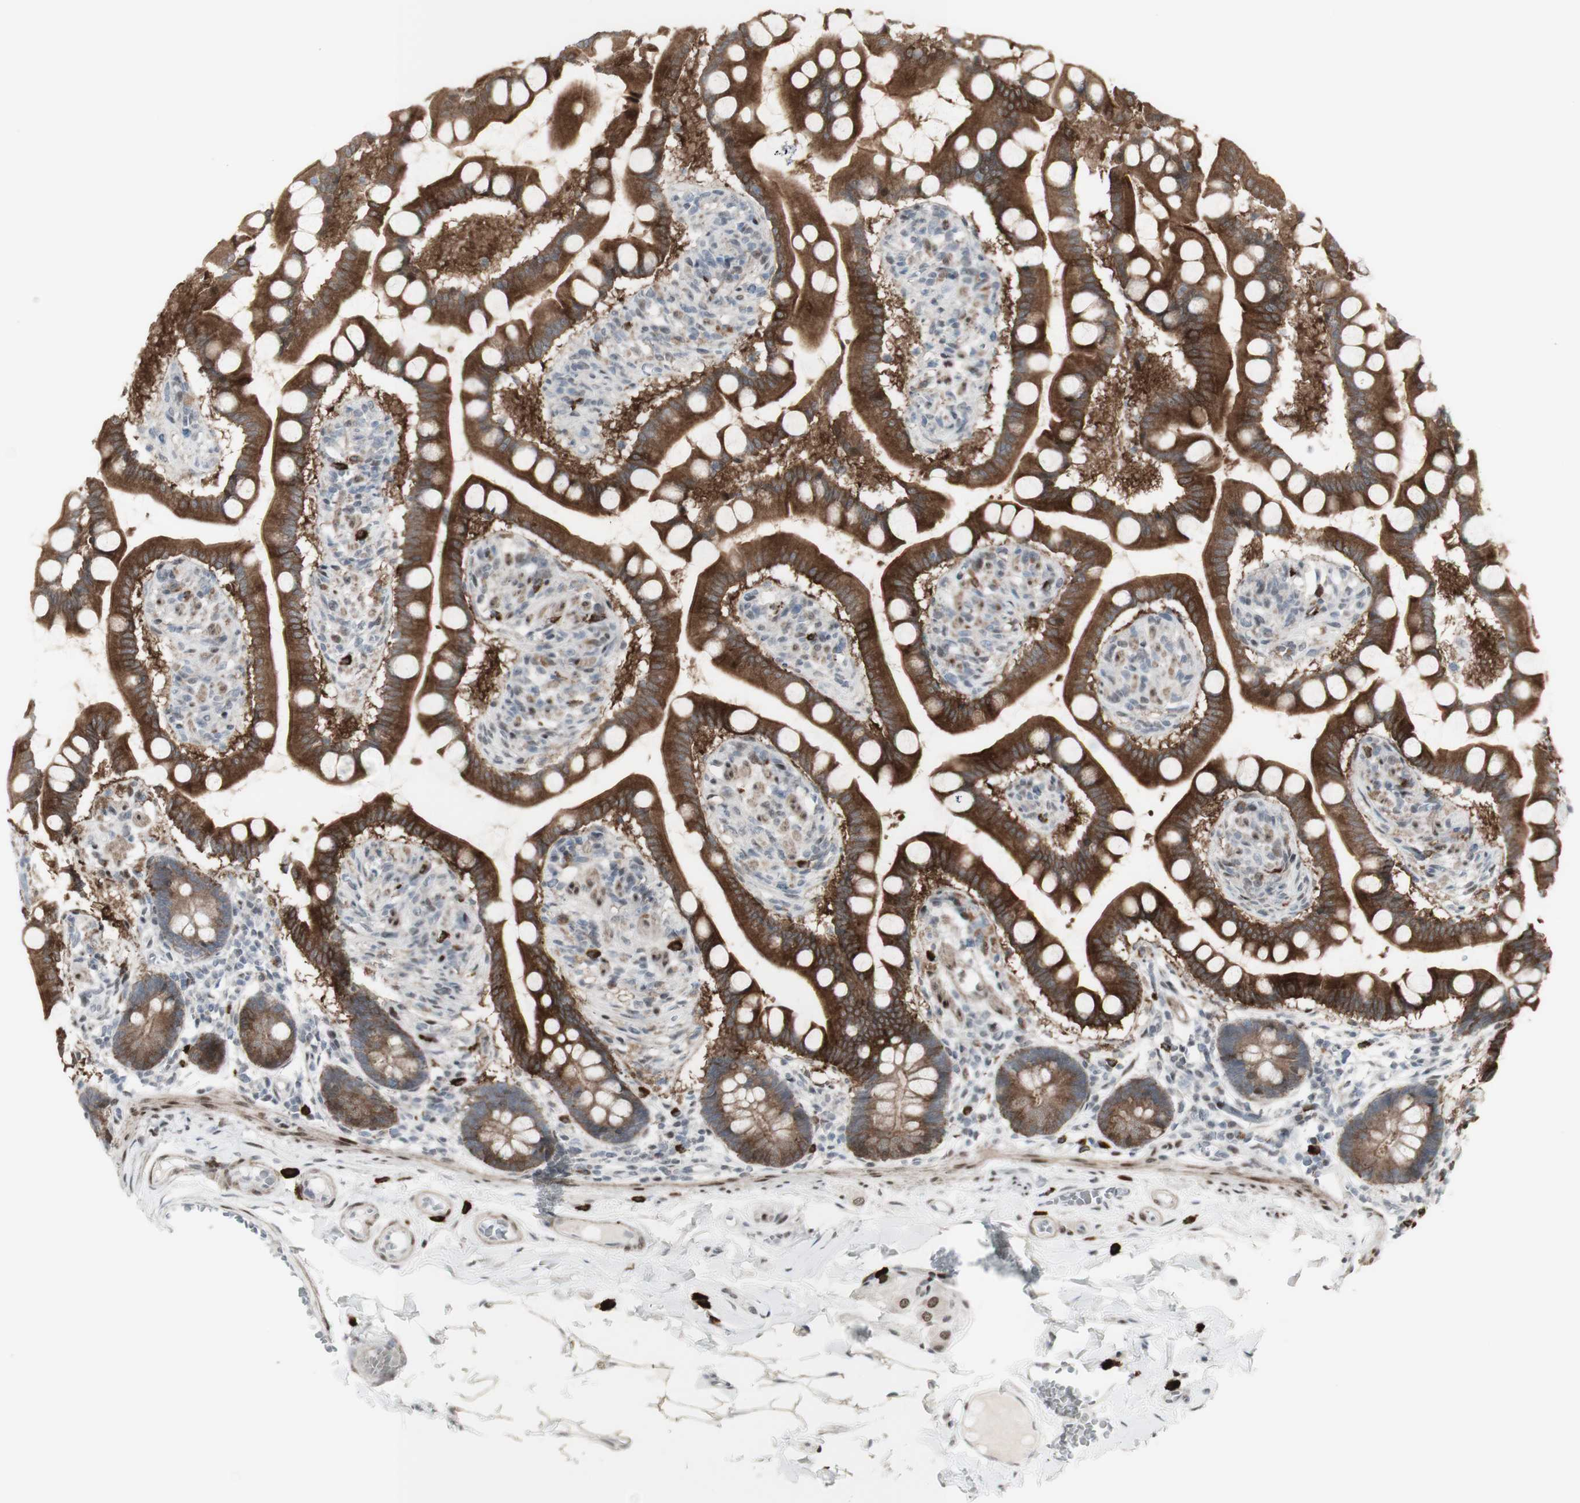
{"staining": {"intensity": "strong", "quantity": ">75%", "location": "cytoplasmic/membranous"}, "tissue": "small intestine", "cell_type": "Glandular cells", "image_type": "normal", "snomed": [{"axis": "morphology", "description": "Normal tissue, NOS"}, {"axis": "topography", "description": "Small intestine"}], "caption": "Brown immunohistochemical staining in benign human small intestine exhibits strong cytoplasmic/membranous positivity in approximately >75% of glandular cells. (DAB (3,3'-diaminobenzidine) IHC with brightfield microscopy, high magnification).", "gene": "C1orf116", "patient": {"sex": "male", "age": 41}}